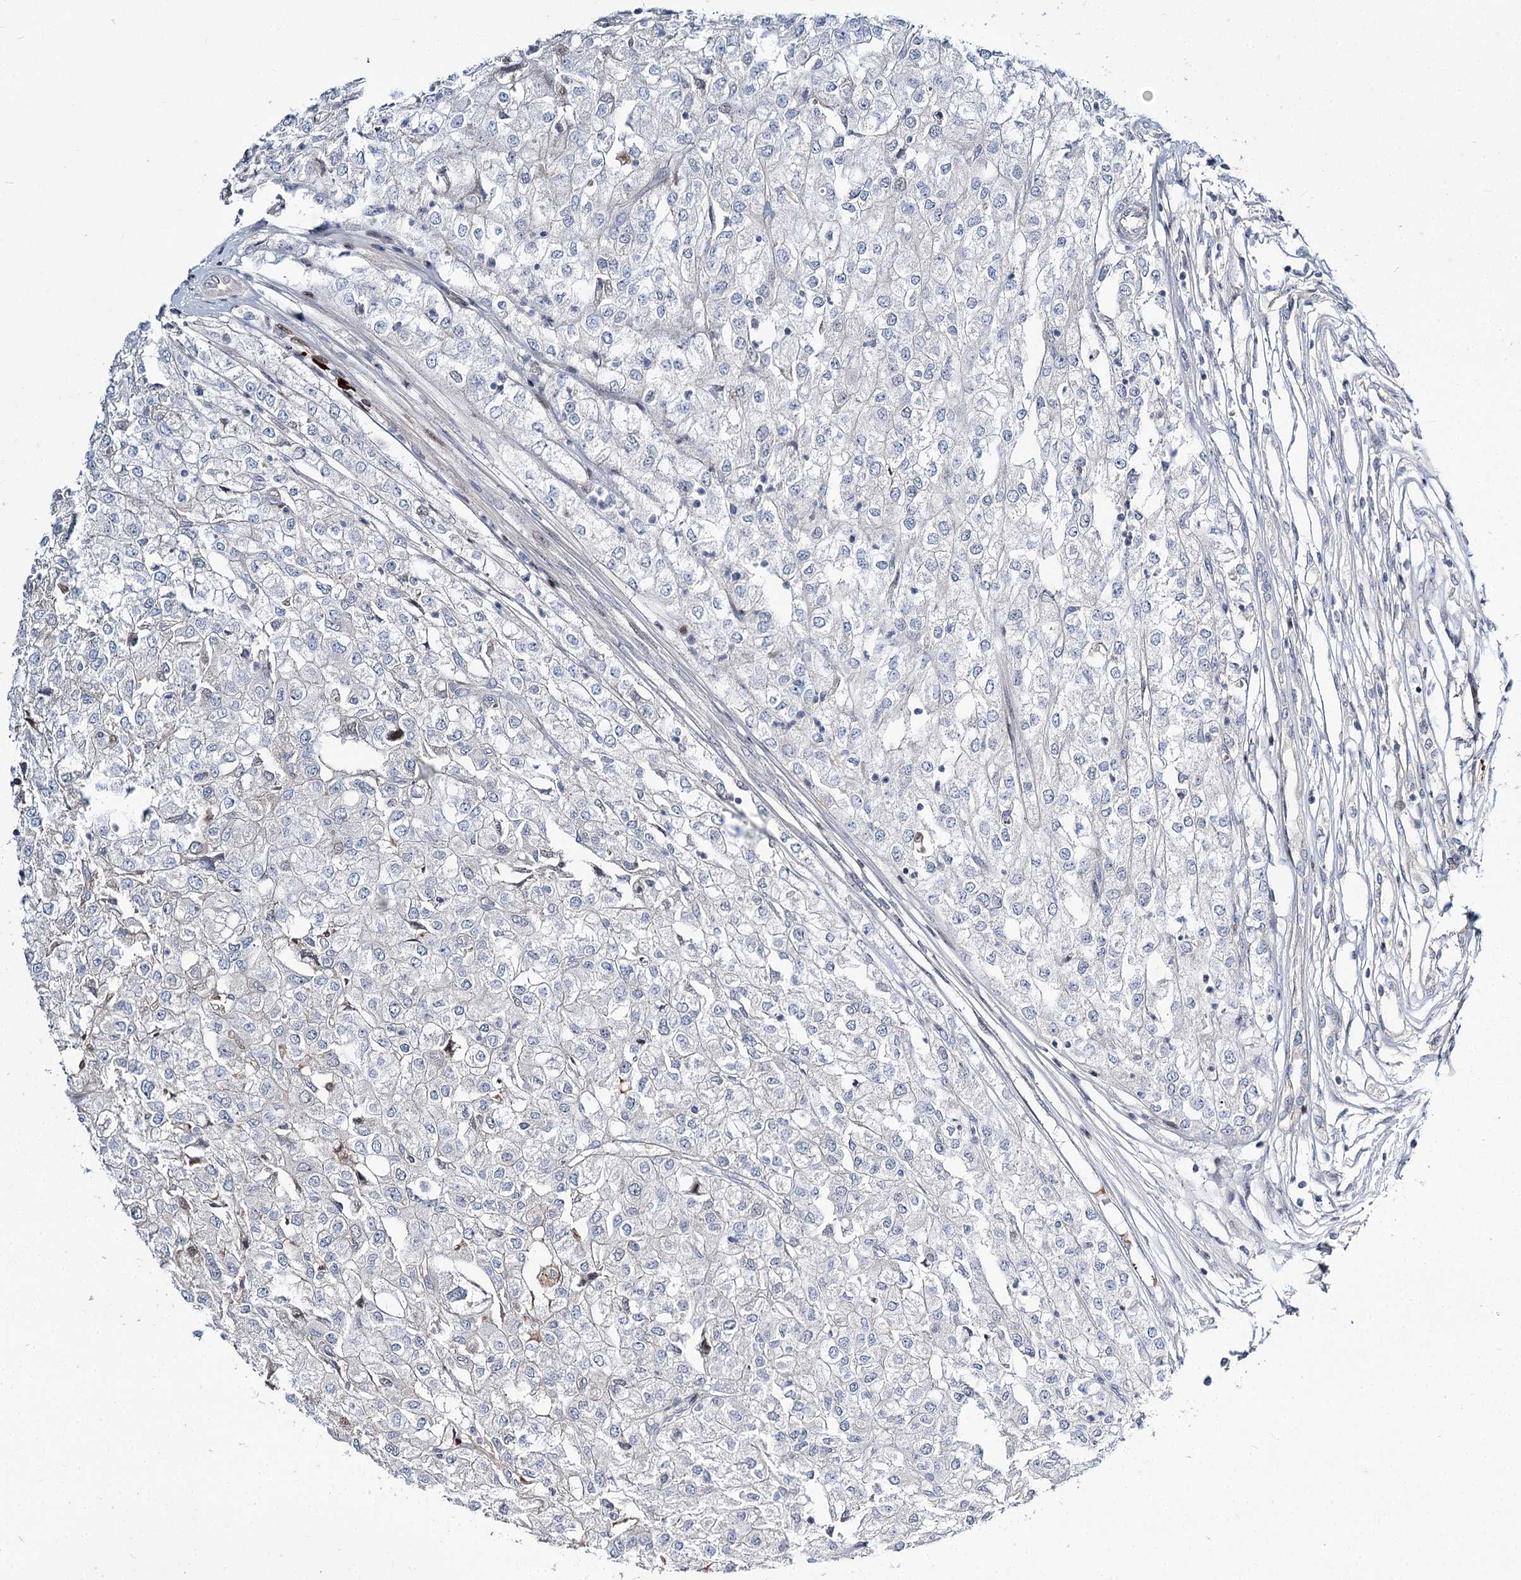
{"staining": {"intensity": "negative", "quantity": "none", "location": "none"}, "tissue": "renal cancer", "cell_type": "Tumor cells", "image_type": "cancer", "snomed": [{"axis": "morphology", "description": "Adenocarcinoma, NOS"}, {"axis": "topography", "description": "Kidney"}], "caption": "DAB (3,3'-diaminobenzidine) immunohistochemical staining of human renal cancer reveals no significant positivity in tumor cells.", "gene": "ITFG2", "patient": {"sex": "female", "age": 54}}